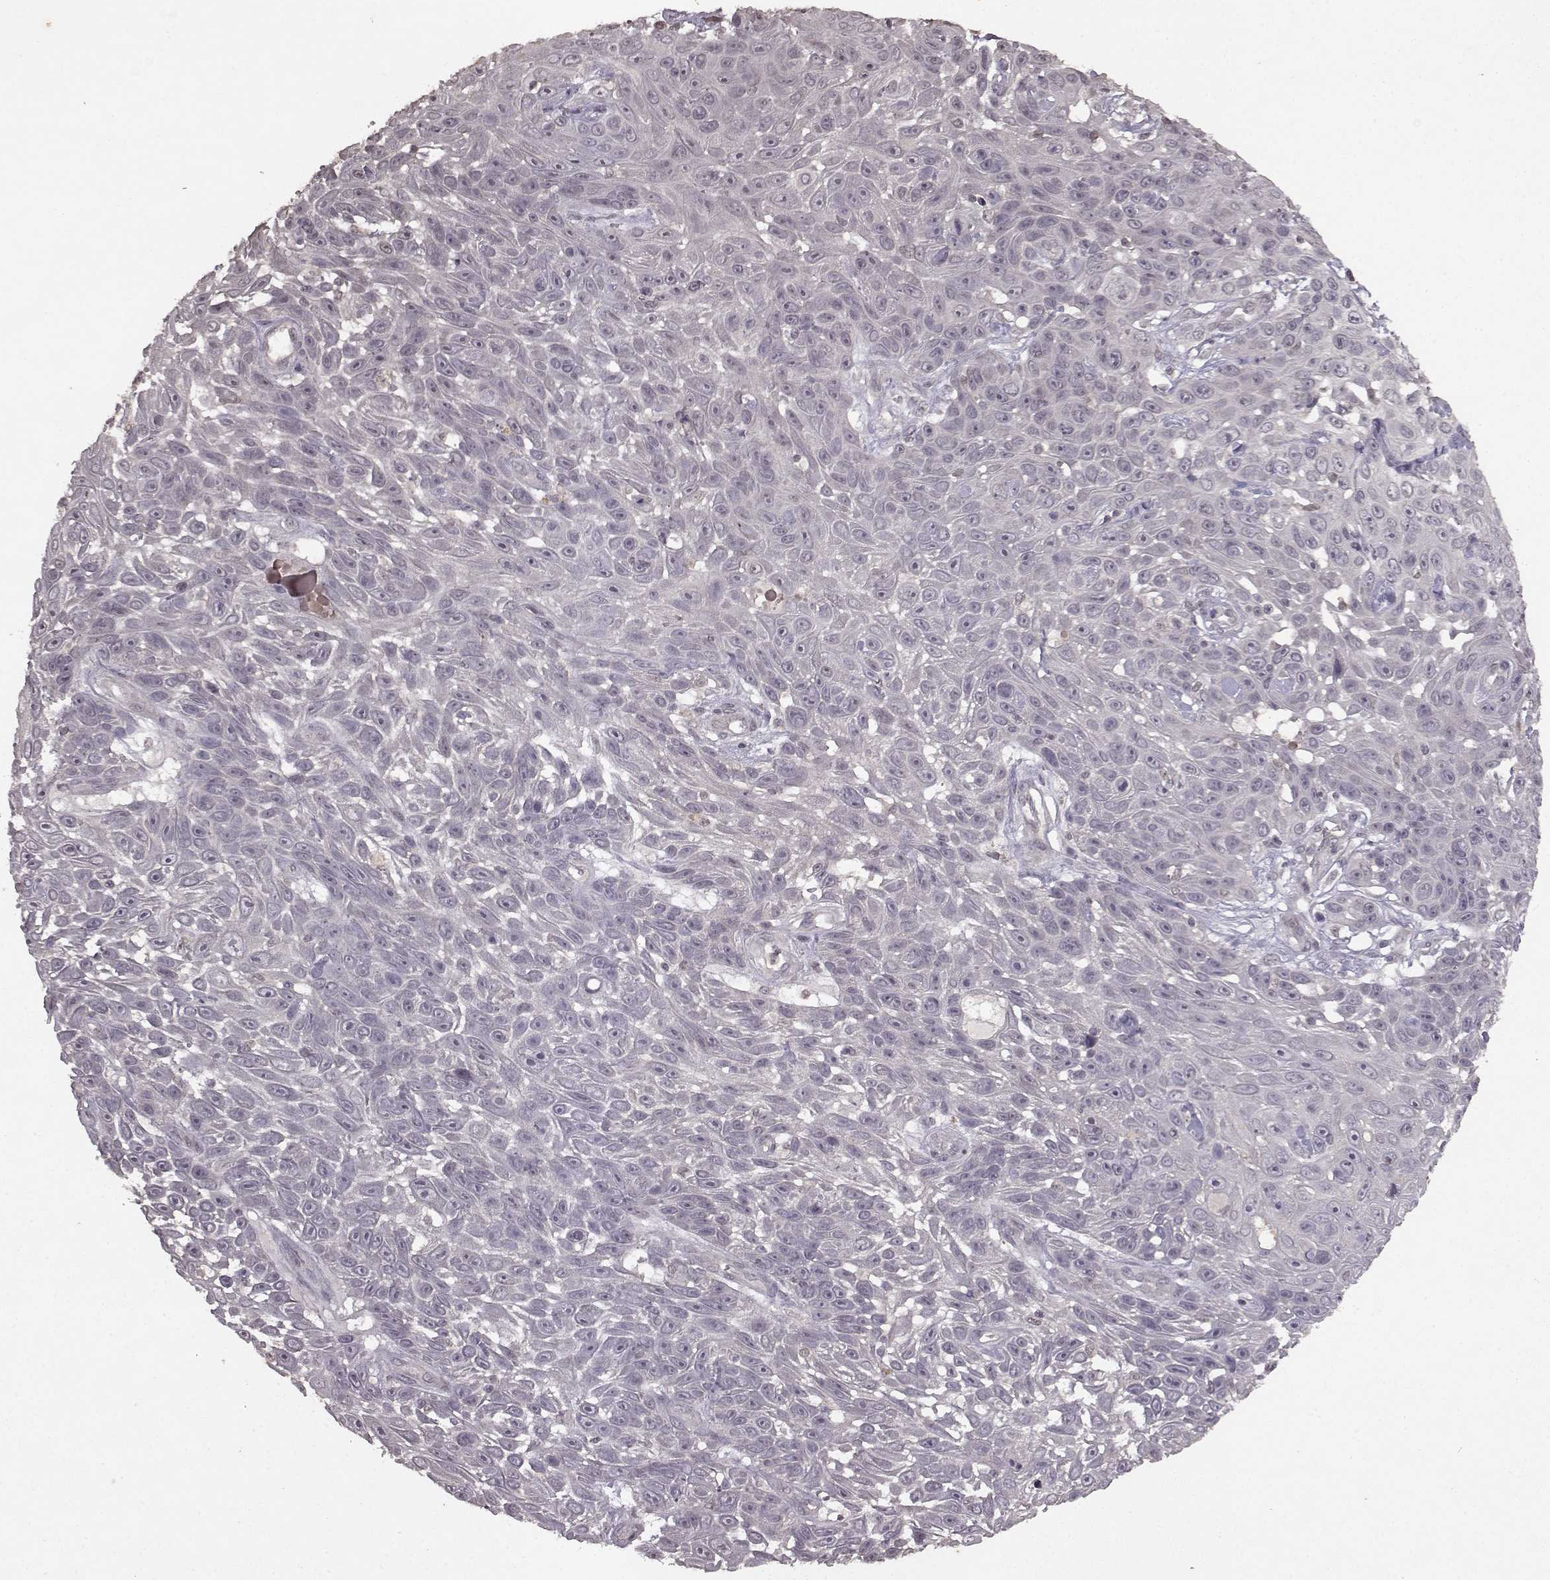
{"staining": {"intensity": "negative", "quantity": "none", "location": "none"}, "tissue": "skin cancer", "cell_type": "Tumor cells", "image_type": "cancer", "snomed": [{"axis": "morphology", "description": "Squamous cell carcinoma, NOS"}, {"axis": "topography", "description": "Skin"}], "caption": "Skin cancer (squamous cell carcinoma) stained for a protein using immunohistochemistry (IHC) reveals no expression tumor cells.", "gene": "LHB", "patient": {"sex": "male", "age": 82}}